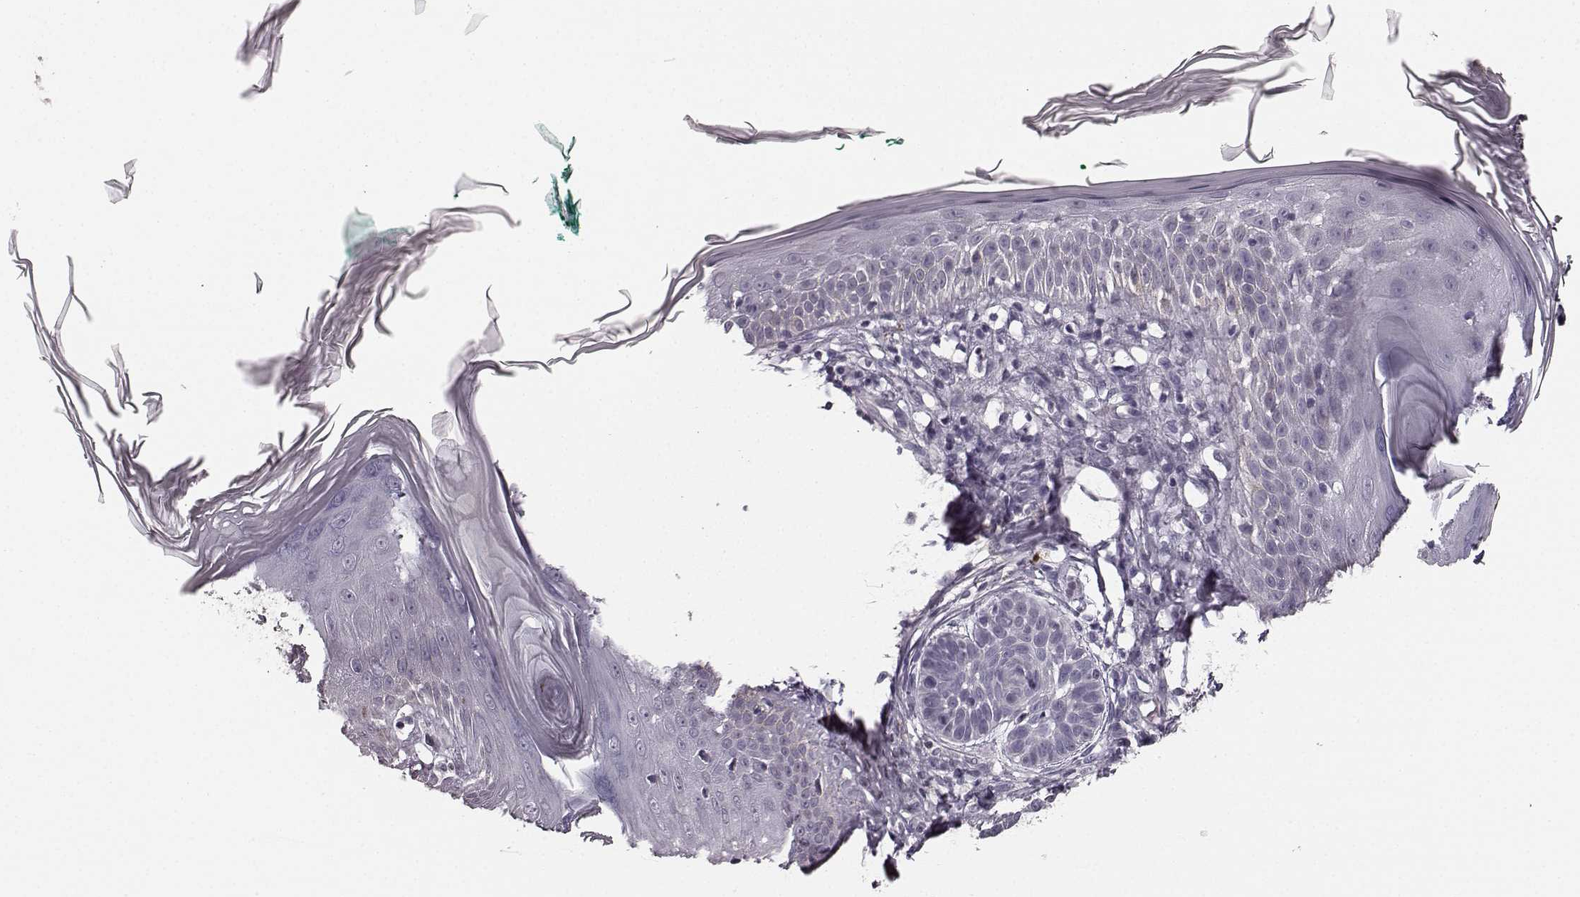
{"staining": {"intensity": "negative", "quantity": "none", "location": "none"}, "tissue": "skin cancer", "cell_type": "Tumor cells", "image_type": "cancer", "snomed": [{"axis": "morphology", "description": "Basal cell carcinoma"}, {"axis": "topography", "description": "Skin"}], "caption": "Immunohistochemical staining of skin cancer (basal cell carcinoma) demonstrates no significant expression in tumor cells.", "gene": "RIT2", "patient": {"sex": "male", "age": 85}}